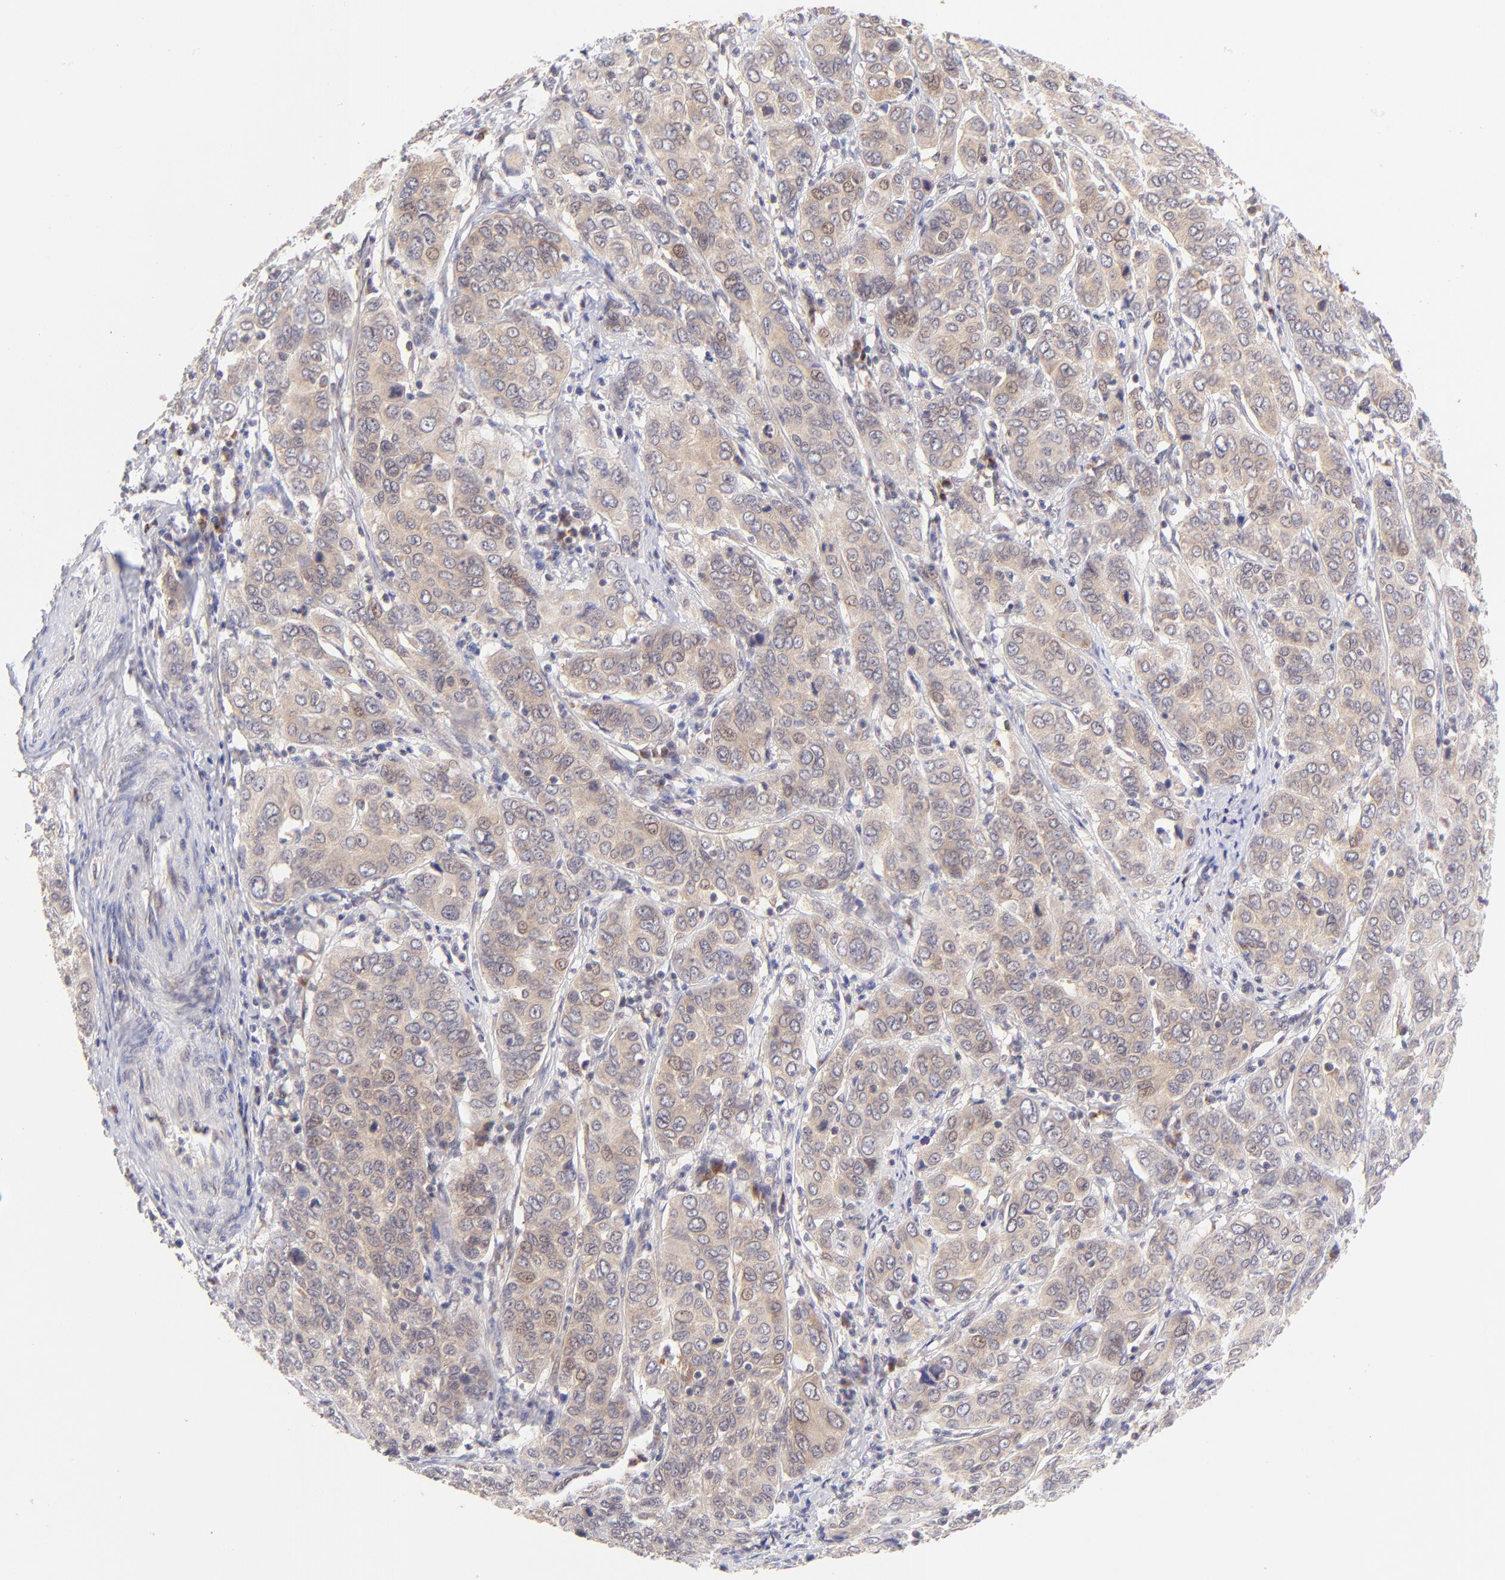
{"staining": {"intensity": "weak", "quantity": ">75%", "location": "cytoplasmic/membranous"}, "tissue": "cervical cancer", "cell_type": "Tumor cells", "image_type": "cancer", "snomed": [{"axis": "morphology", "description": "Squamous cell carcinoma, NOS"}, {"axis": "topography", "description": "Cervix"}], "caption": "Brown immunohistochemical staining in cervical cancer reveals weak cytoplasmic/membranous staining in approximately >75% of tumor cells.", "gene": "TNRC6B", "patient": {"sex": "female", "age": 38}}